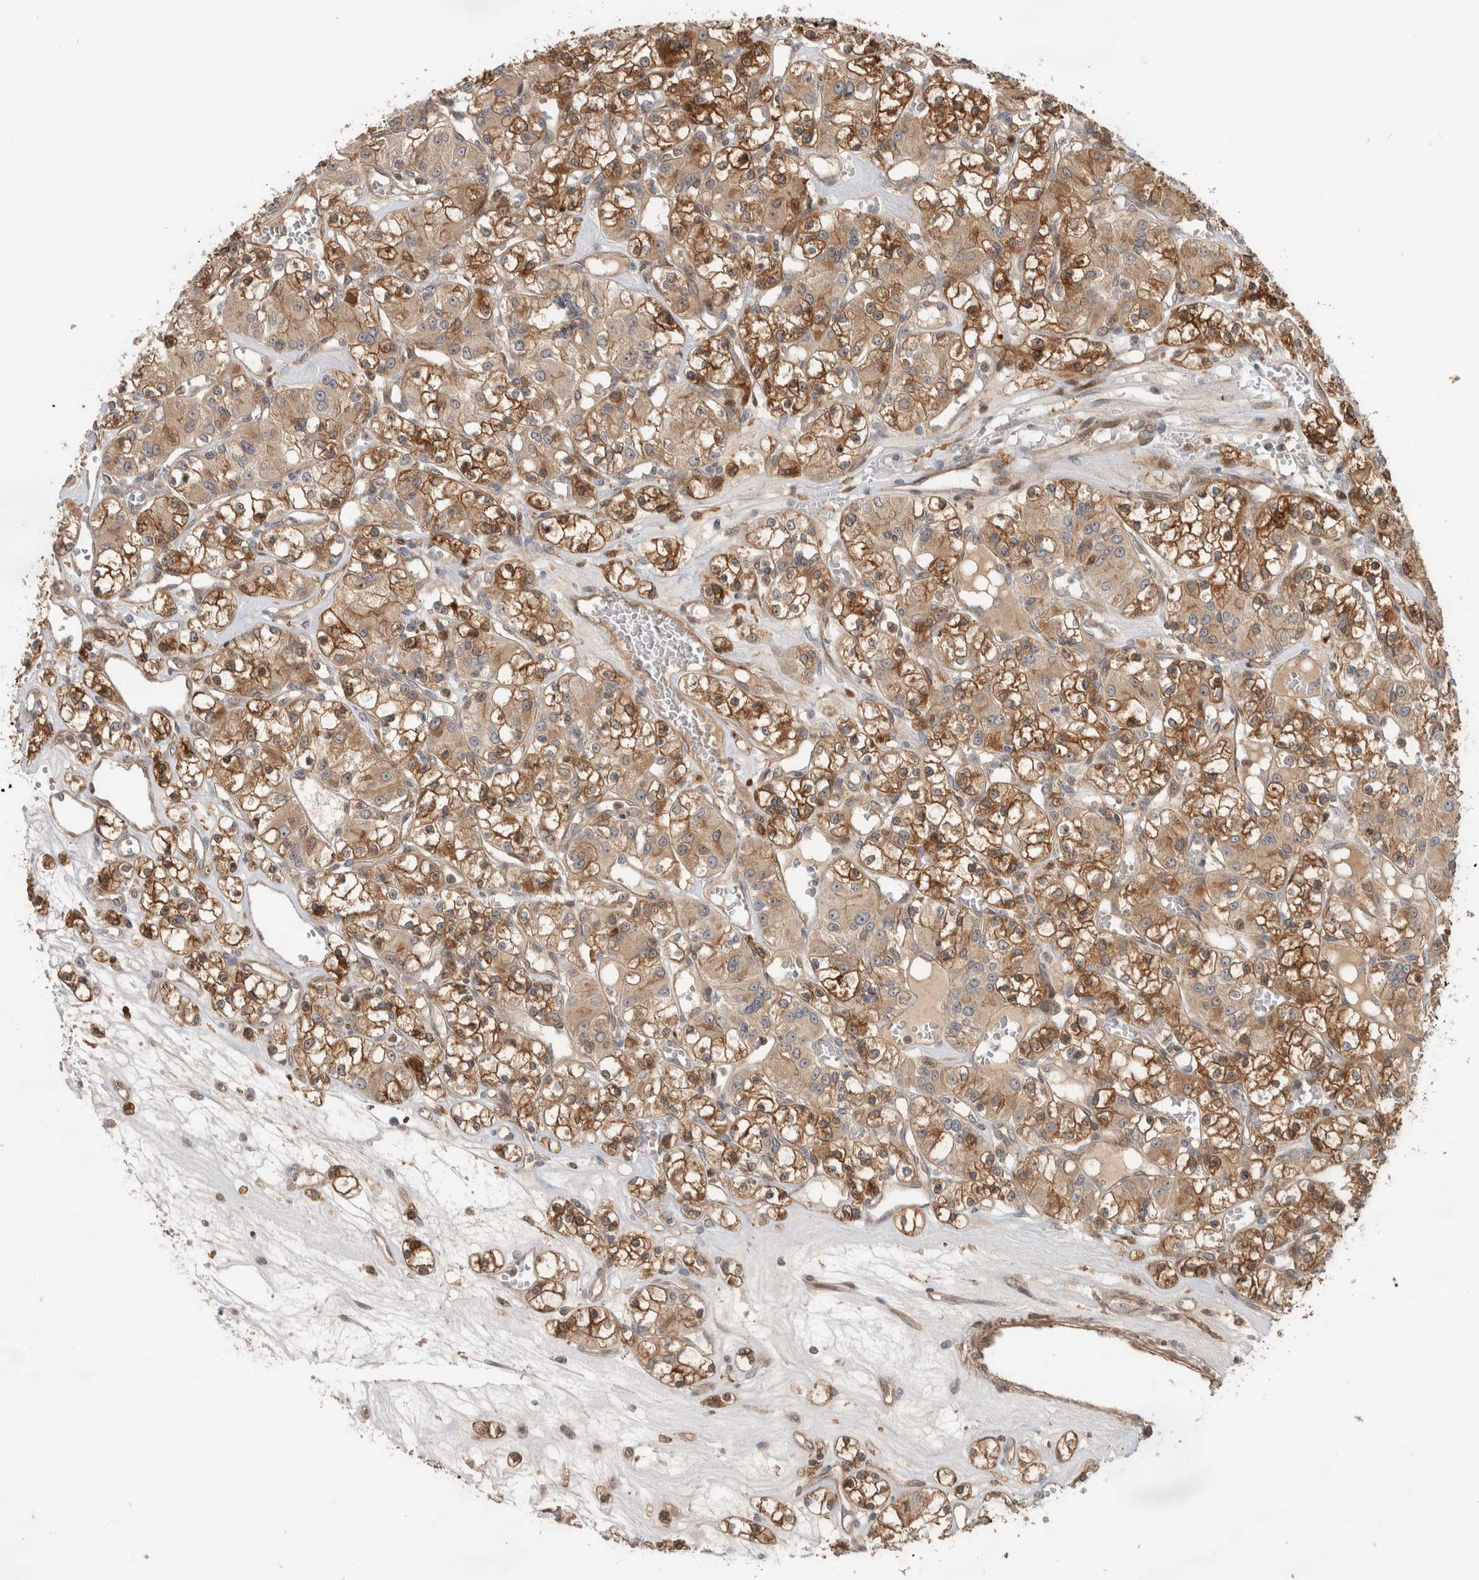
{"staining": {"intensity": "moderate", "quantity": ">75%", "location": "cytoplasmic/membranous"}, "tissue": "renal cancer", "cell_type": "Tumor cells", "image_type": "cancer", "snomed": [{"axis": "morphology", "description": "Adenocarcinoma, NOS"}, {"axis": "topography", "description": "Kidney"}], "caption": "A histopathology image of renal adenocarcinoma stained for a protein demonstrates moderate cytoplasmic/membranous brown staining in tumor cells. (Brightfield microscopy of DAB IHC at high magnification).", "gene": "INSRR", "patient": {"sex": "female", "age": 59}}